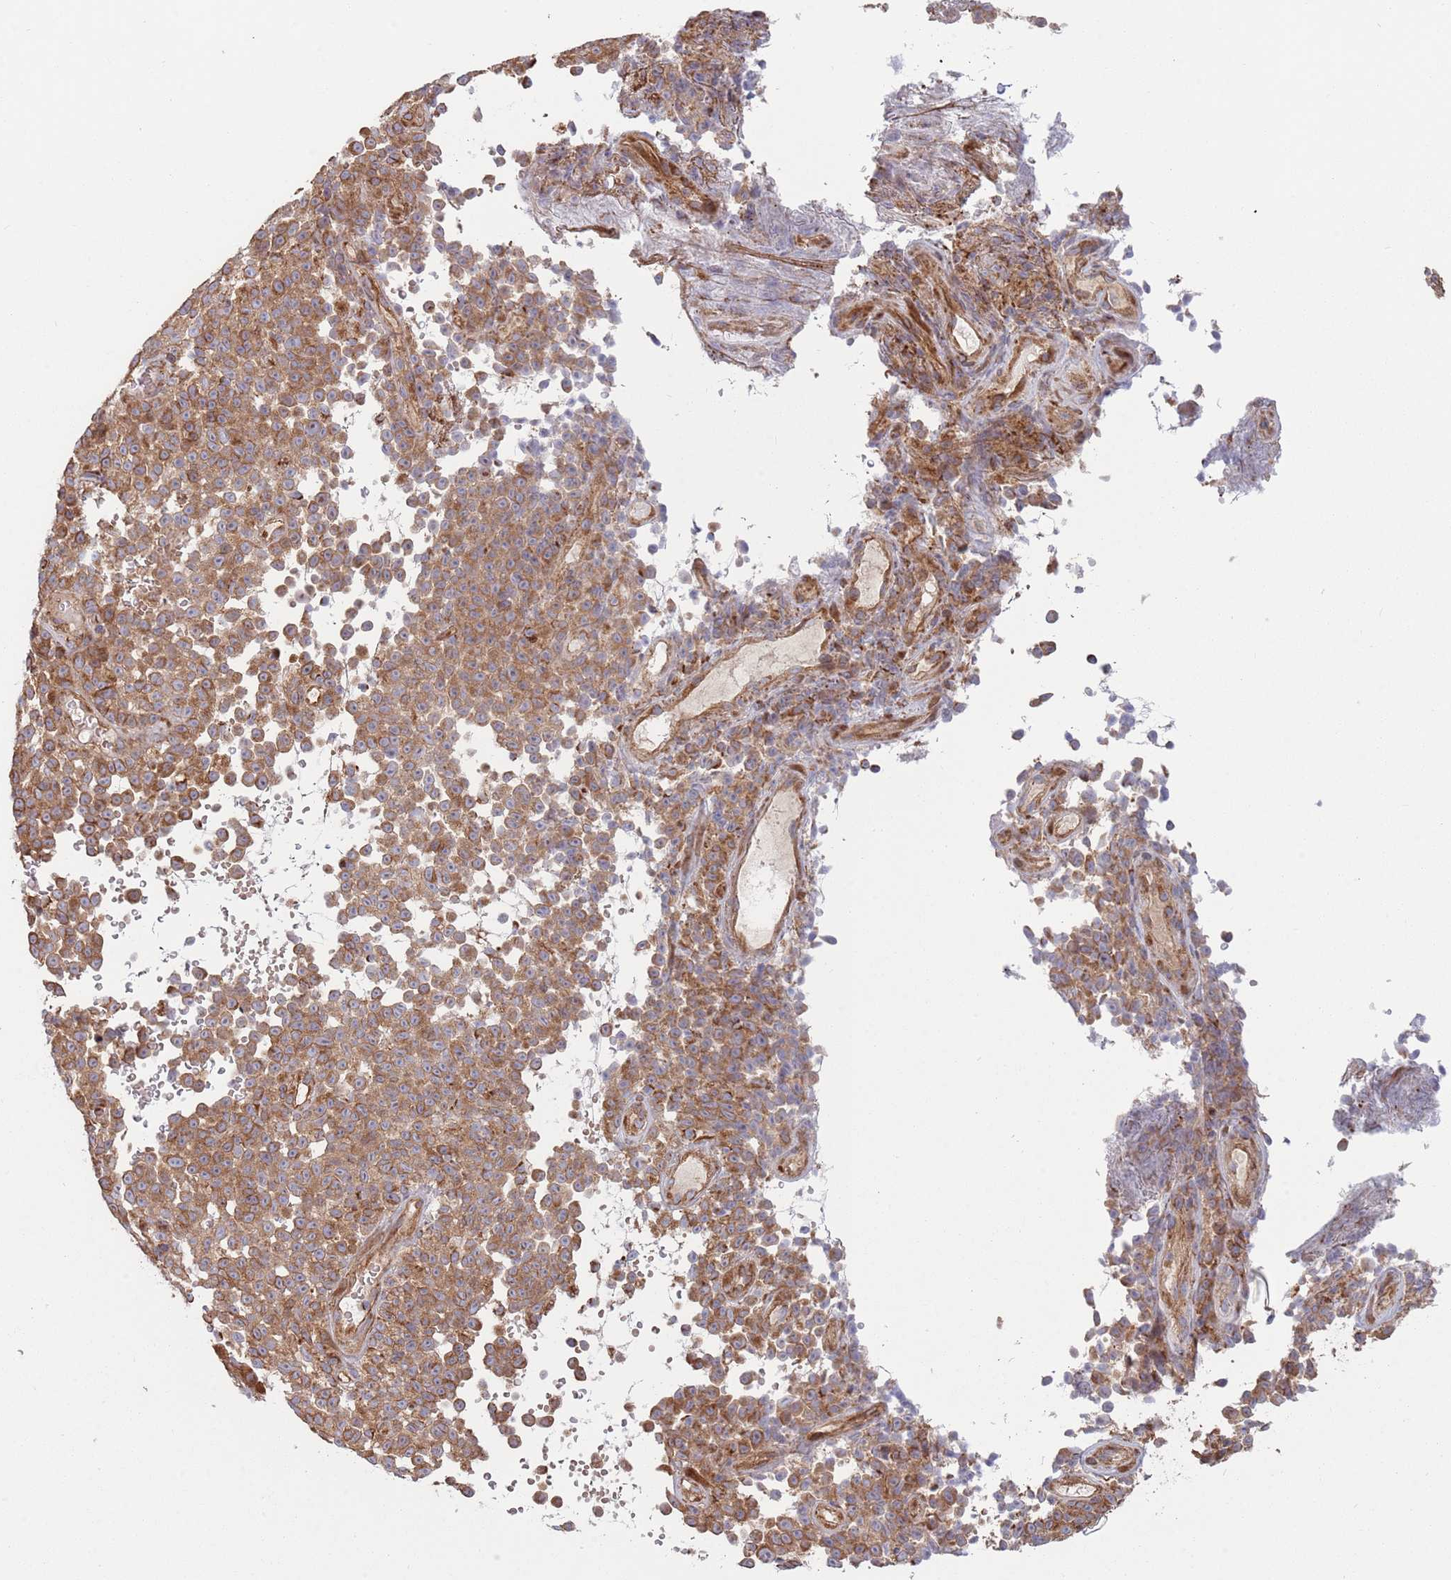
{"staining": {"intensity": "moderate", "quantity": "25%-75%", "location": "cytoplasmic/membranous"}, "tissue": "melanoma", "cell_type": "Tumor cells", "image_type": "cancer", "snomed": [{"axis": "morphology", "description": "Malignant melanoma, NOS"}, {"axis": "topography", "description": "Skin"}], "caption": "IHC (DAB (3,3'-diaminobenzidine)) staining of melanoma shows moderate cytoplasmic/membranous protein positivity in approximately 25%-75% of tumor cells. Immunohistochemistry stains the protein of interest in brown and the nuclei are stained blue.", "gene": "ATP5PD", "patient": {"sex": "female", "age": 82}}